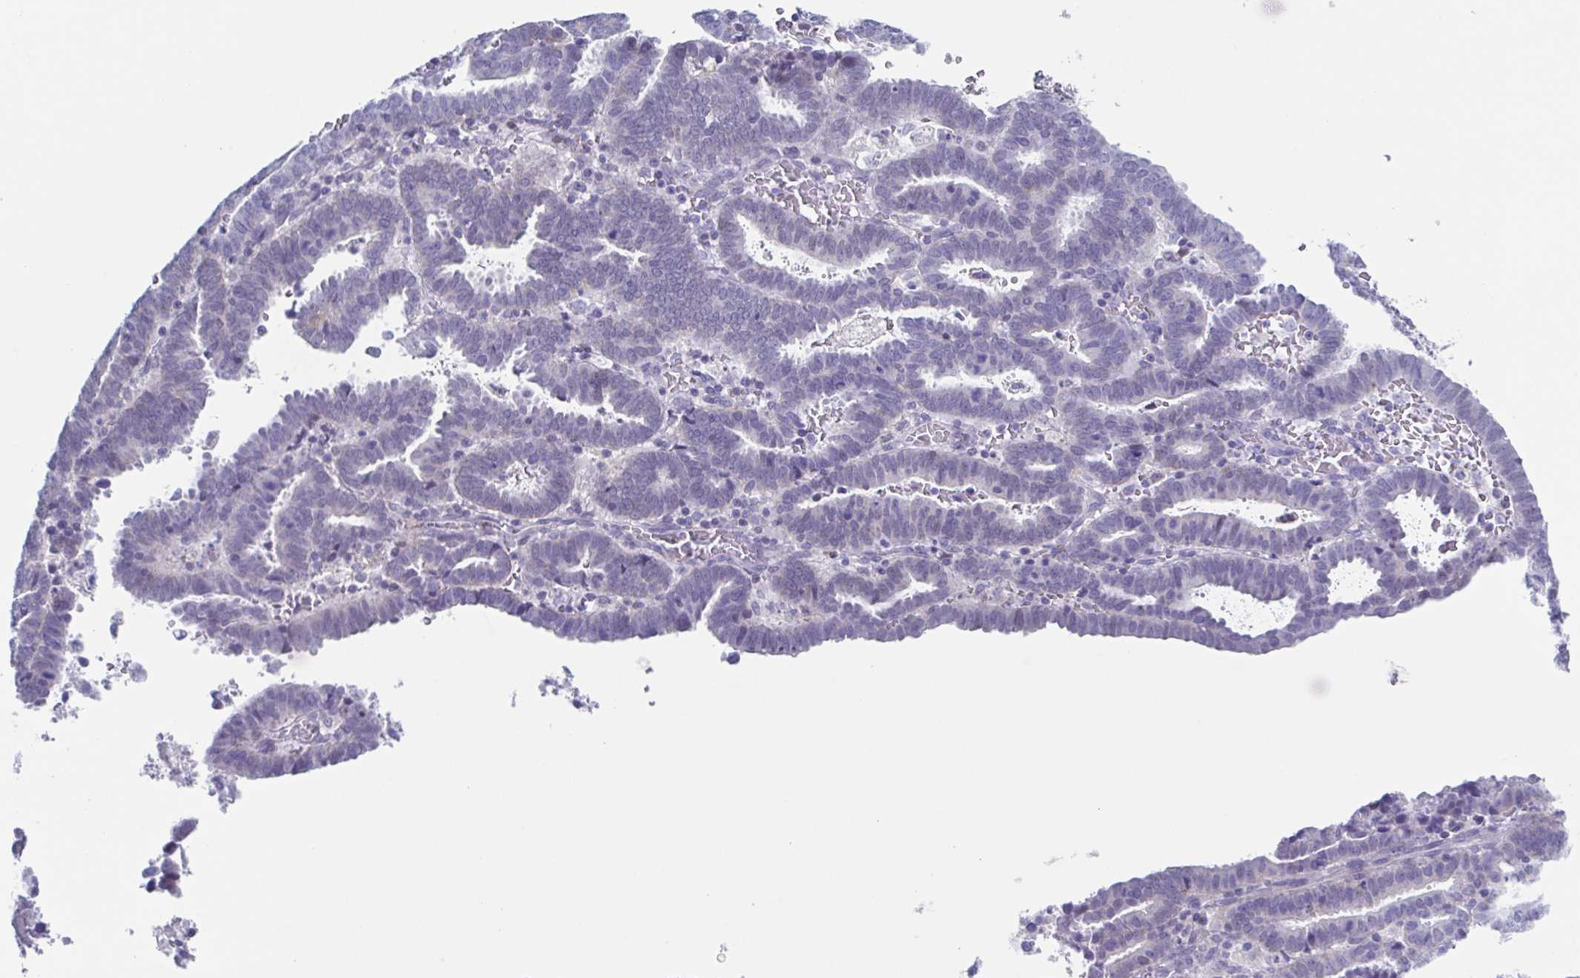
{"staining": {"intensity": "negative", "quantity": "none", "location": "none"}, "tissue": "endometrial cancer", "cell_type": "Tumor cells", "image_type": "cancer", "snomed": [{"axis": "morphology", "description": "Adenocarcinoma, NOS"}, {"axis": "topography", "description": "Uterus"}], "caption": "Immunohistochemistry histopathology image of neoplastic tissue: human endometrial cancer stained with DAB (3,3'-diaminobenzidine) shows no significant protein positivity in tumor cells. (Brightfield microscopy of DAB (3,3'-diaminobenzidine) IHC at high magnification).", "gene": "PBOV1", "patient": {"sex": "female", "age": 83}}